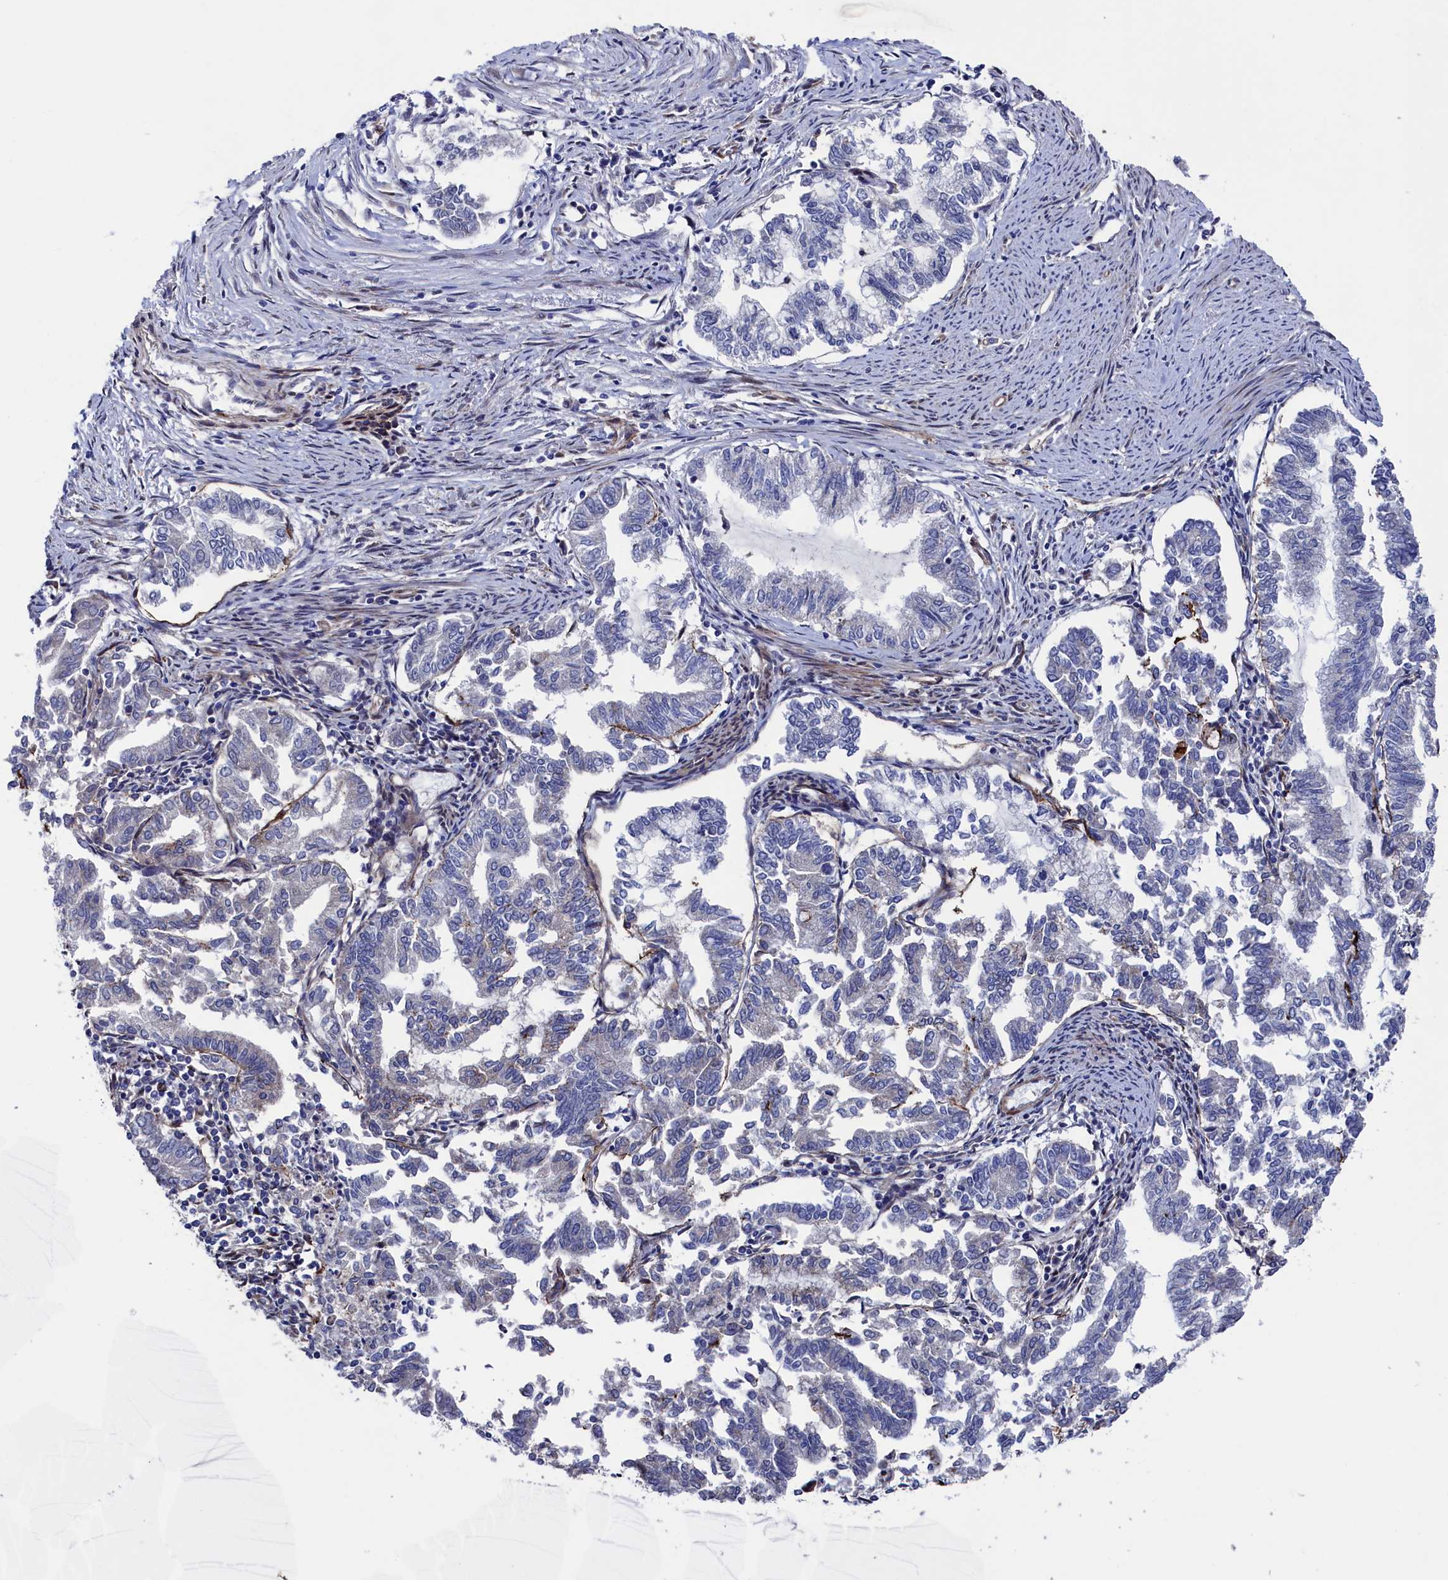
{"staining": {"intensity": "negative", "quantity": "none", "location": "none"}, "tissue": "endometrial cancer", "cell_type": "Tumor cells", "image_type": "cancer", "snomed": [{"axis": "morphology", "description": "Adenocarcinoma, NOS"}, {"axis": "topography", "description": "Endometrium"}], "caption": "High magnification brightfield microscopy of endometrial cancer stained with DAB (3,3'-diaminobenzidine) (brown) and counterstained with hematoxylin (blue): tumor cells show no significant staining. The staining was performed using DAB to visualize the protein expression in brown, while the nuclei were stained in blue with hematoxylin (Magnification: 20x).", "gene": "ZNF891", "patient": {"sex": "female", "age": 79}}